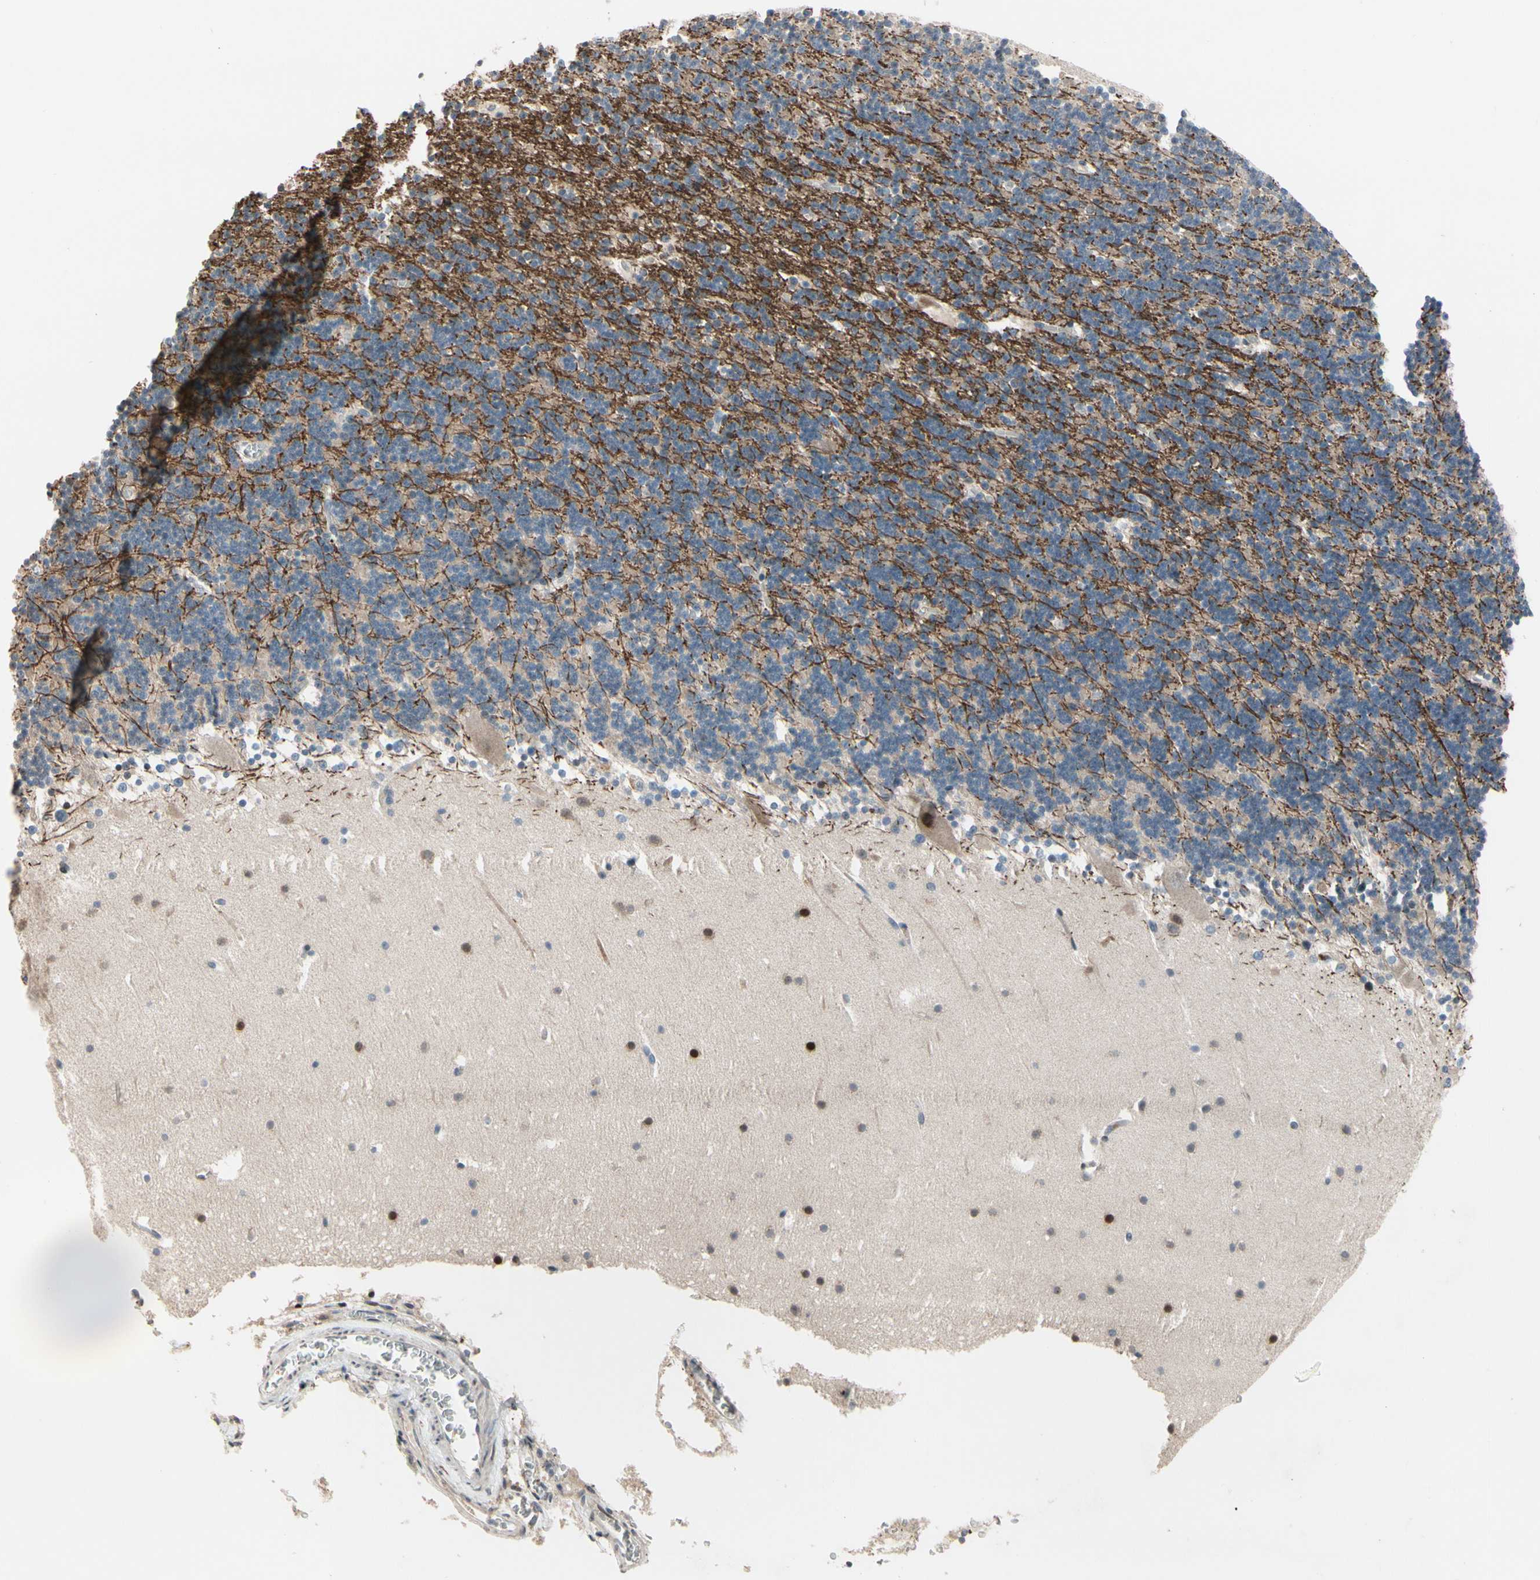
{"staining": {"intensity": "negative", "quantity": "none", "location": "none"}, "tissue": "cerebellum", "cell_type": "Cells in granular layer", "image_type": "normal", "snomed": [{"axis": "morphology", "description": "Normal tissue, NOS"}, {"axis": "topography", "description": "Cerebellum"}], "caption": "A histopathology image of cerebellum stained for a protein reveals no brown staining in cells in granular layer.", "gene": "SNX29", "patient": {"sex": "male", "age": 45}}